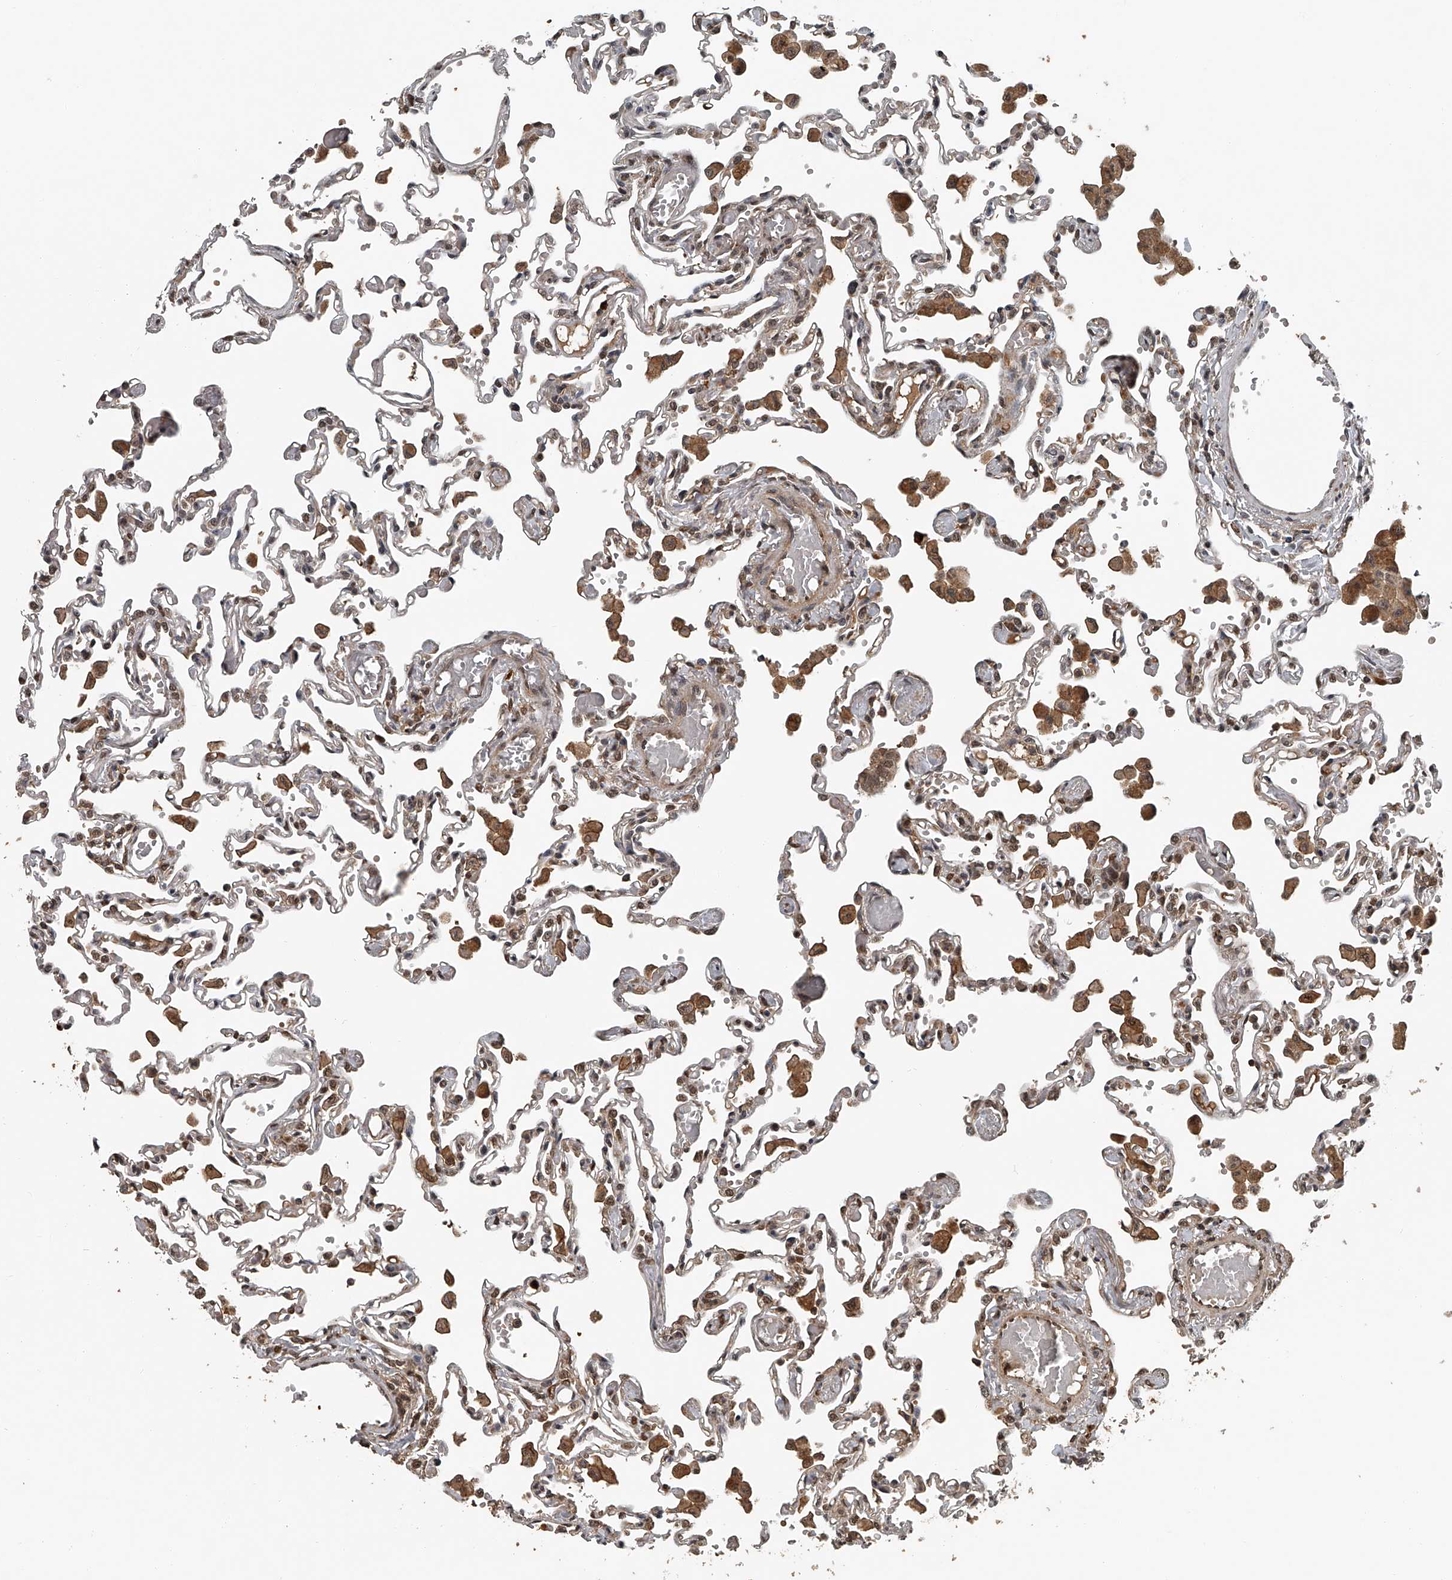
{"staining": {"intensity": "moderate", "quantity": ">75%", "location": "cytoplasmic/membranous,nuclear"}, "tissue": "lung", "cell_type": "Alveolar cells", "image_type": "normal", "snomed": [{"axis": "morphology", "description": "Normal tissue, NOS"}, {"axis": "topography", "description": "Bronchus"}, {"axis": "topography", "description": "Lung"}], "caption": "Protein expression analysis of normal lung reveals moderate cytoplasmic/membranous,nuclear expression in about >75% of alveolar cells. (IHC, brightfield microscopy, high magnification).", "gene": "PLEKHG1", "patient": {"sex": "female", "age": 49}}